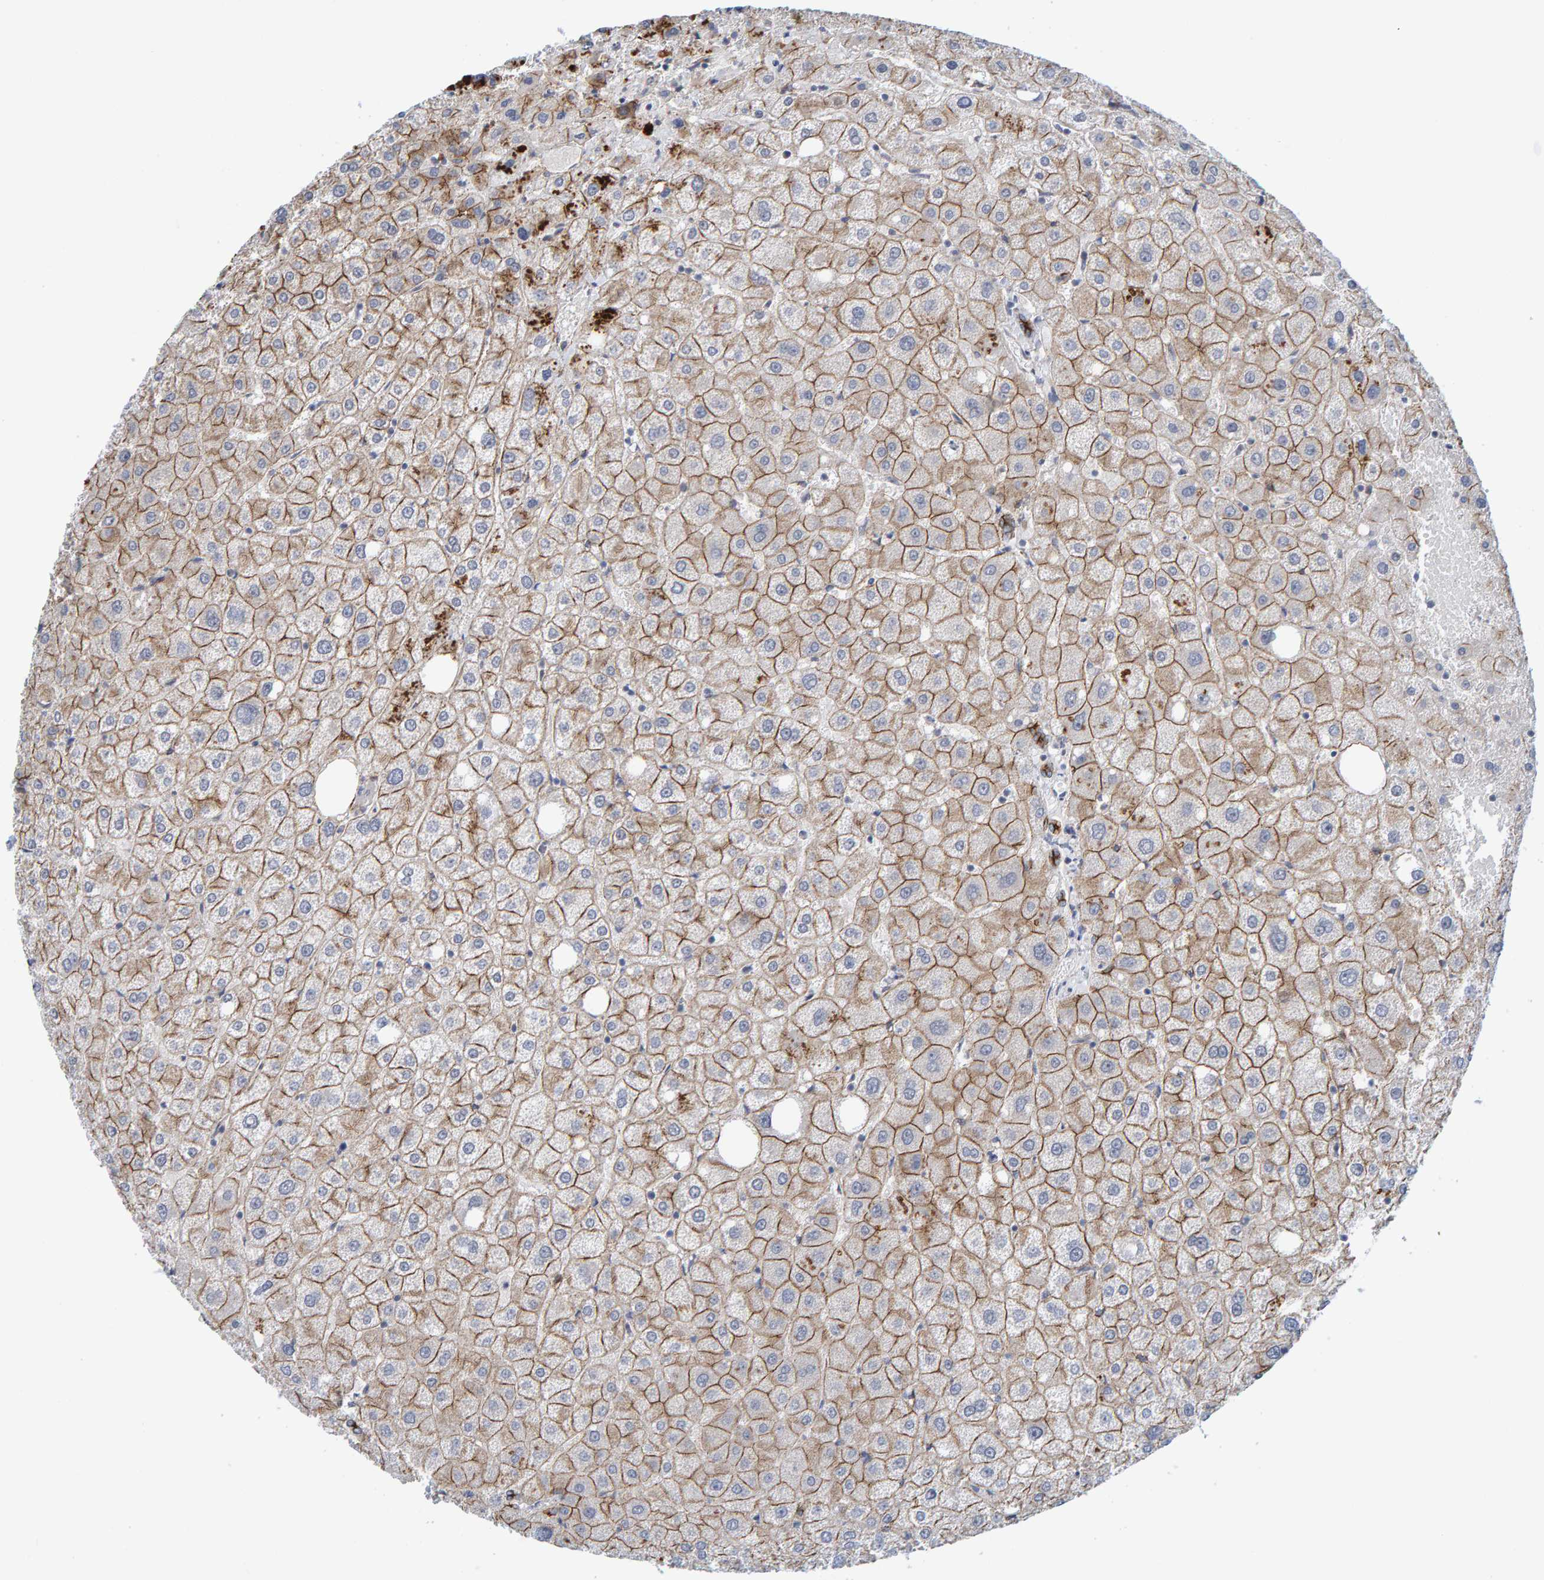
{"staining": {"intensity": "moderate", "quantity": ">75%", "location": "cytoplasmic/membranous"}, "tissue": "liver", "cell_type": "Cholangiocytes", "image_type": "normal", "snomed": [{"axis": "morphology", "description": "Normal tissue, NOS"}, {"axis": "topography", "description": "Liver"}], "caption": "Liver stained with immunohistochemistry shows moderate cytoplasmic/membranous expression in approximately >75% of cholangiocytes.", "gene": "CDH2", "patient": {"sex": "male", "age": 73}}